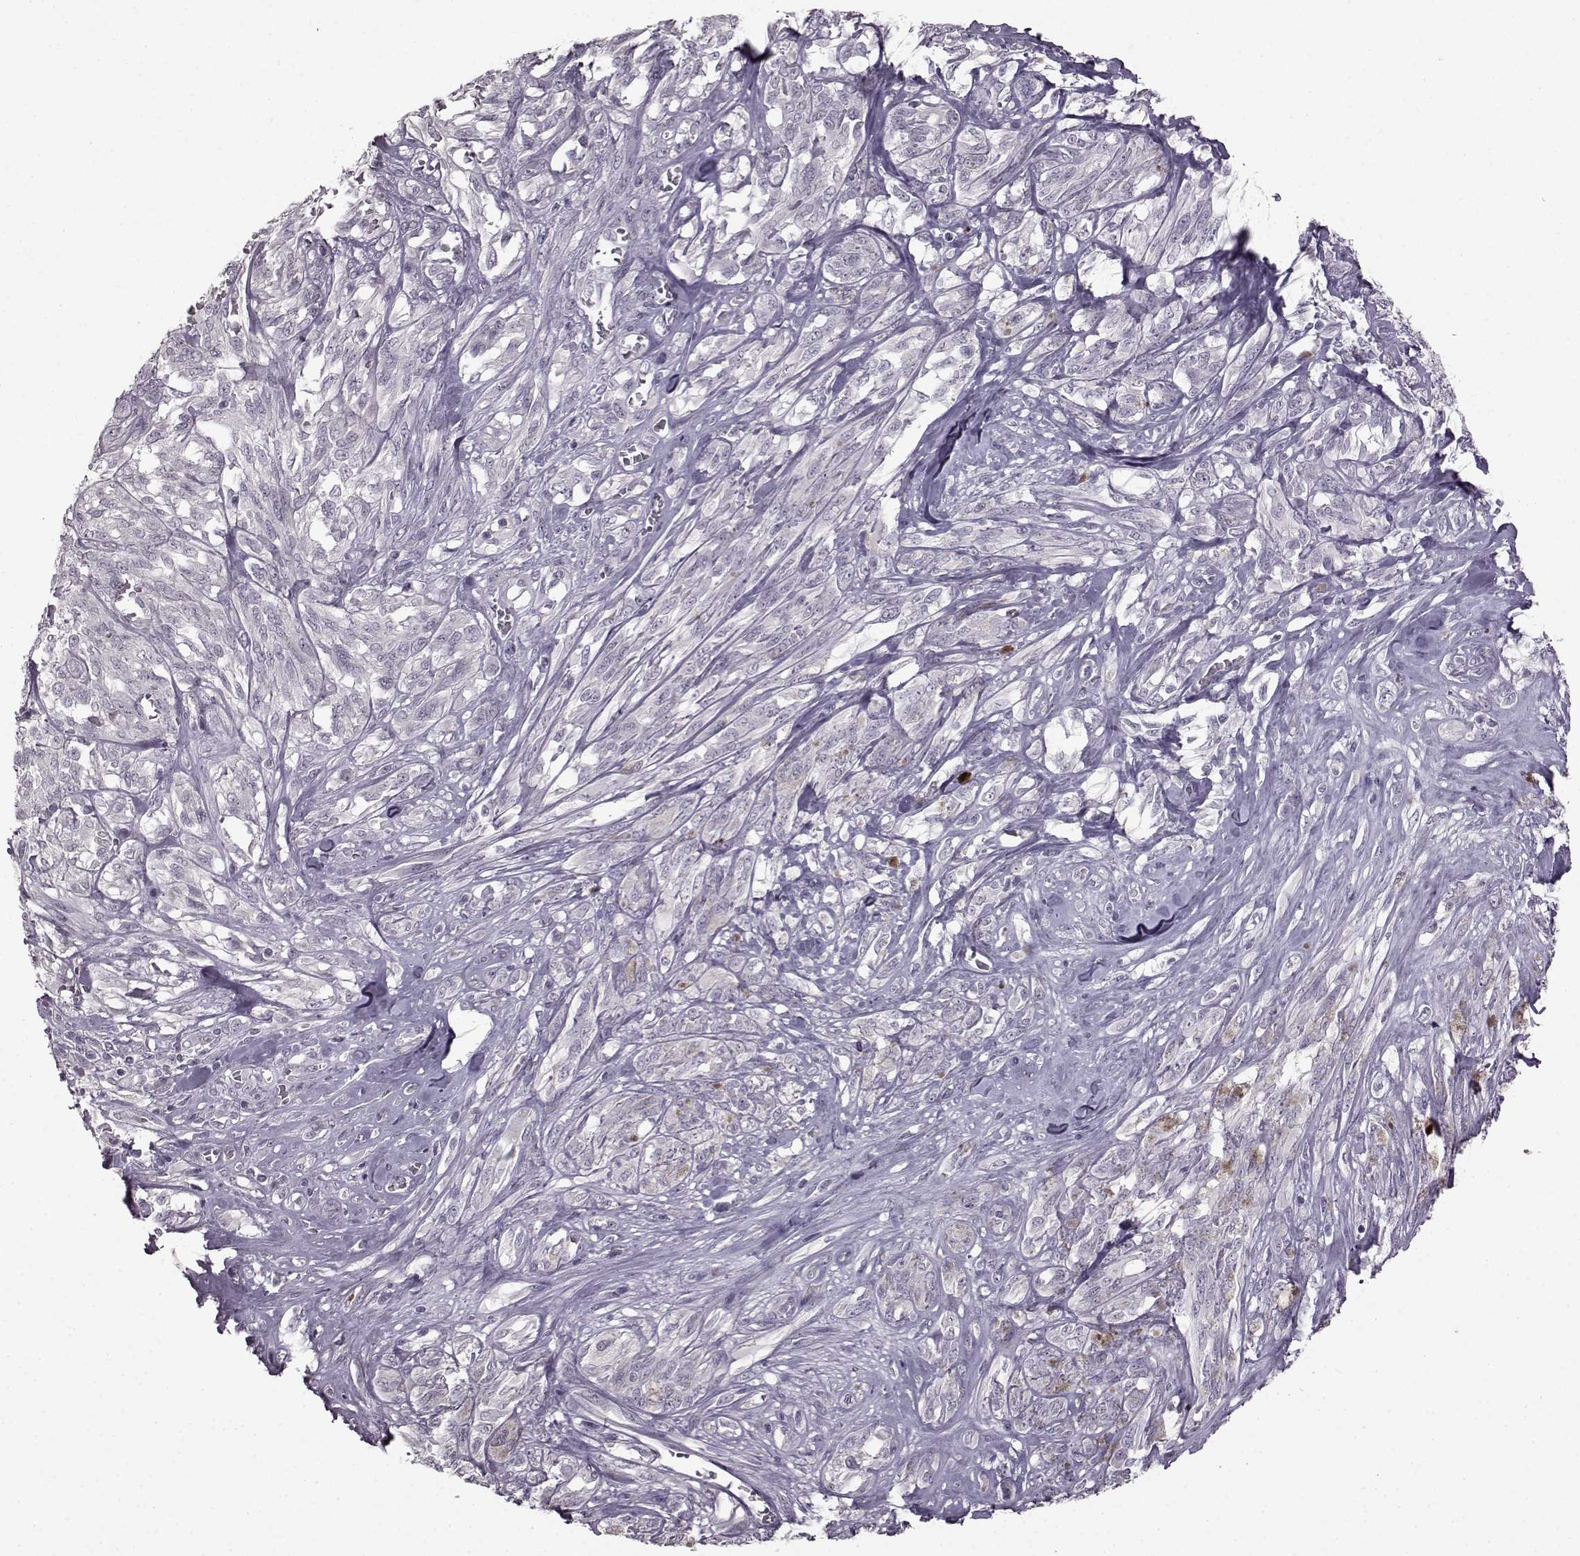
{"staining": {"intensity": "negative", "quantity": "none", "location": "none"}, "tissue": "melanoma", "cell_type": "Tumor cells", "image_type": "cancer", "snomed": [{"axis": "morphology", "description": "Malignant melanoma, NOS"}, {"axis": "topography", "description": "Skin"}], "caption": "Human malignant melanoma stained for a protein using immunohistochemistry (IHC) demonstrates no staining in tumor cells.", "gene": "LHB", "patient": {"sex": "female", "age": 91}}